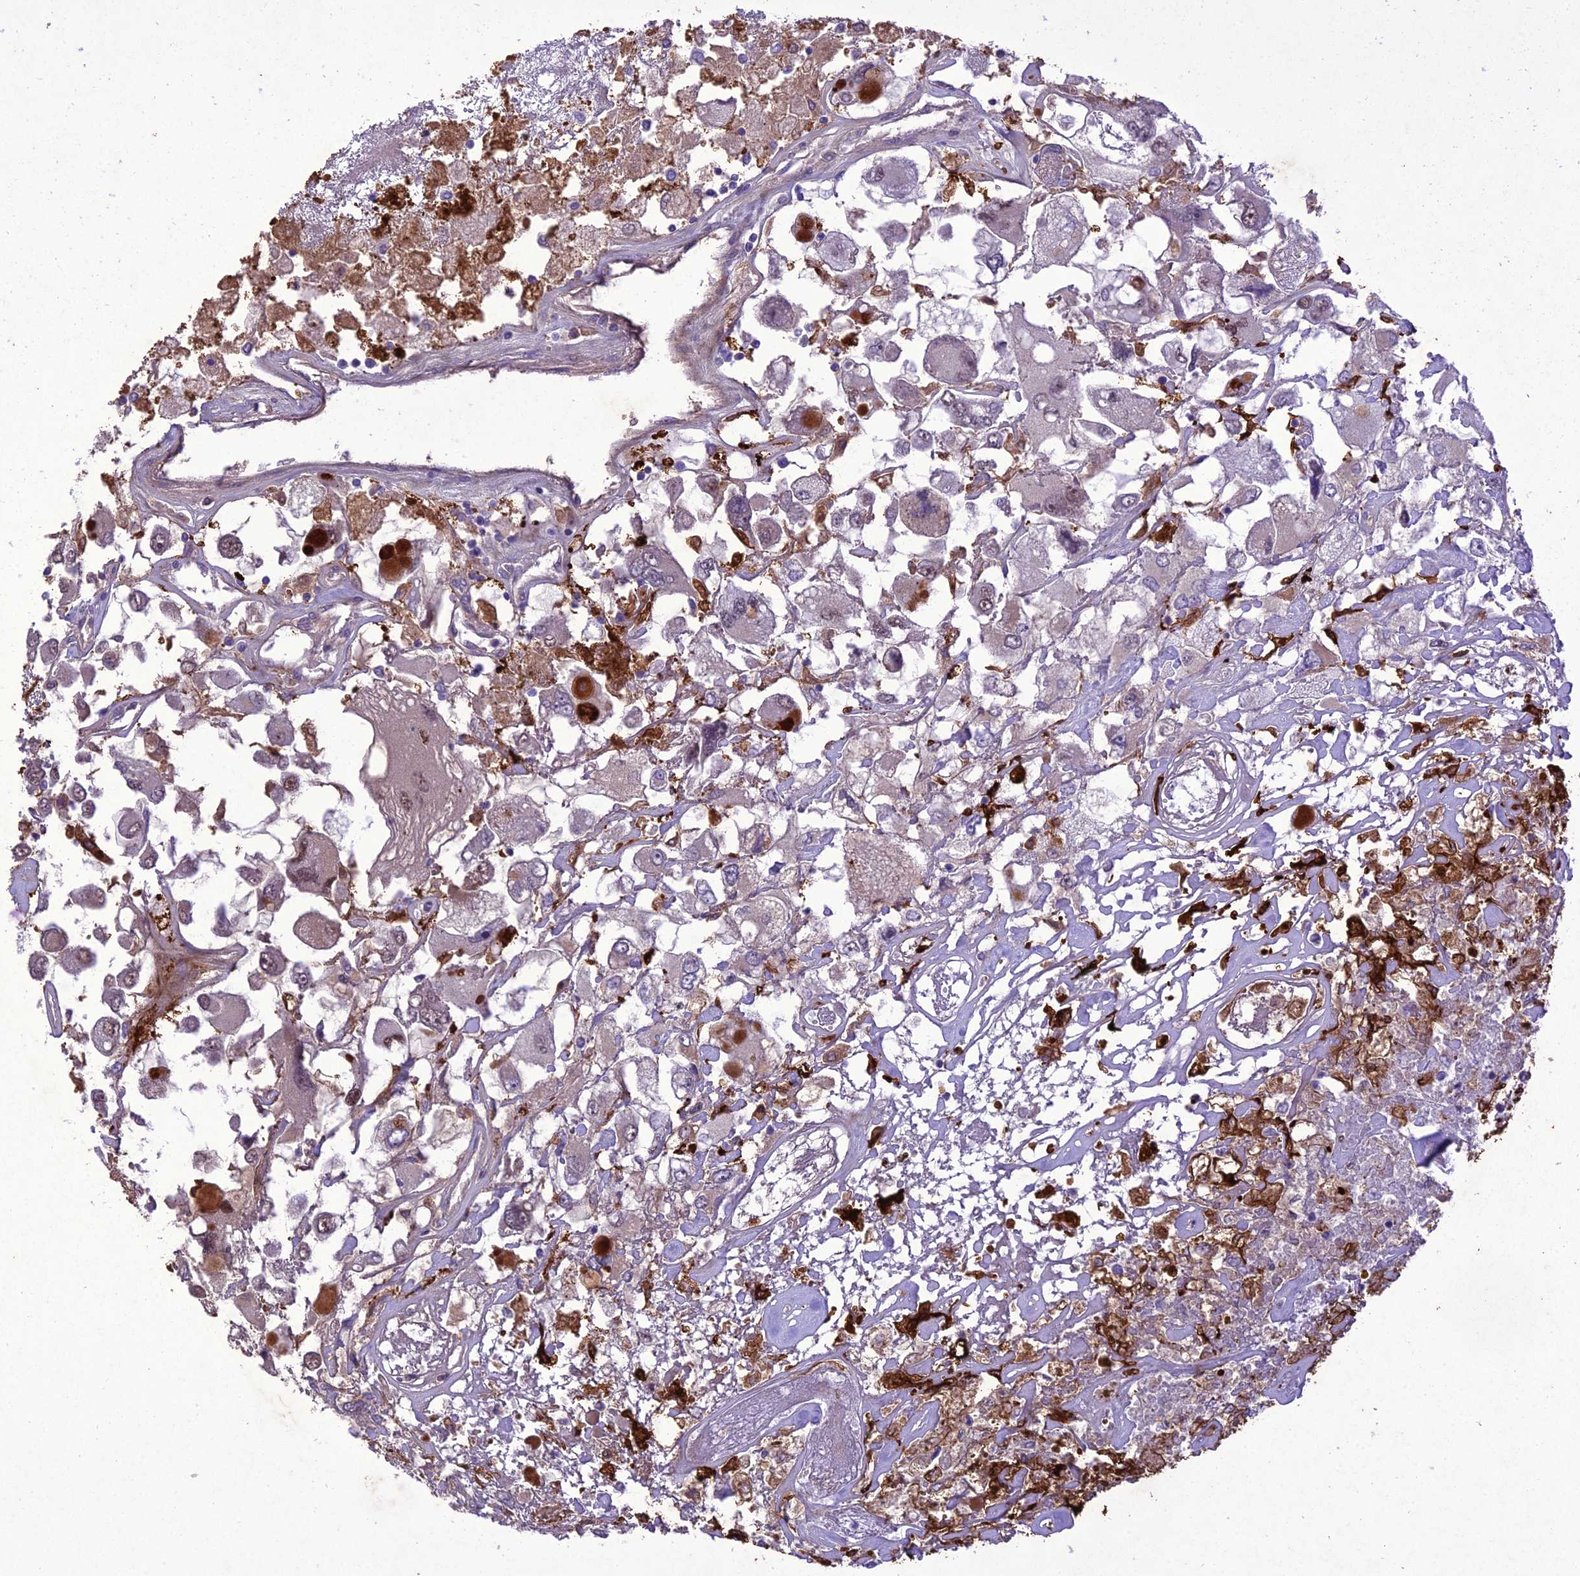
{"staining": {"intensity": "moderate", "quantity": "<25%", "location": "cytoplasmic/membranous"}, "tissue": "renal cancer", "cell_type": "Tumor cells", "image_type": "cancer", "snomed": [{"axis": "morphology", "description": "Adenocarcinoma, NOS"}, {"axis": "topography", "description": "Kidney"}], "caption": "Moderate cytoplasmic/membranous protein staining is present in approximately <25% of tumor cells in renal cancer. The staining is performed using DAB brown chromogen to label protein expression. The nuclei are counter-stained blue using hematoxylin.", "gene": "ANKRD52", "patient": {"sex": "female", "age": 52}}